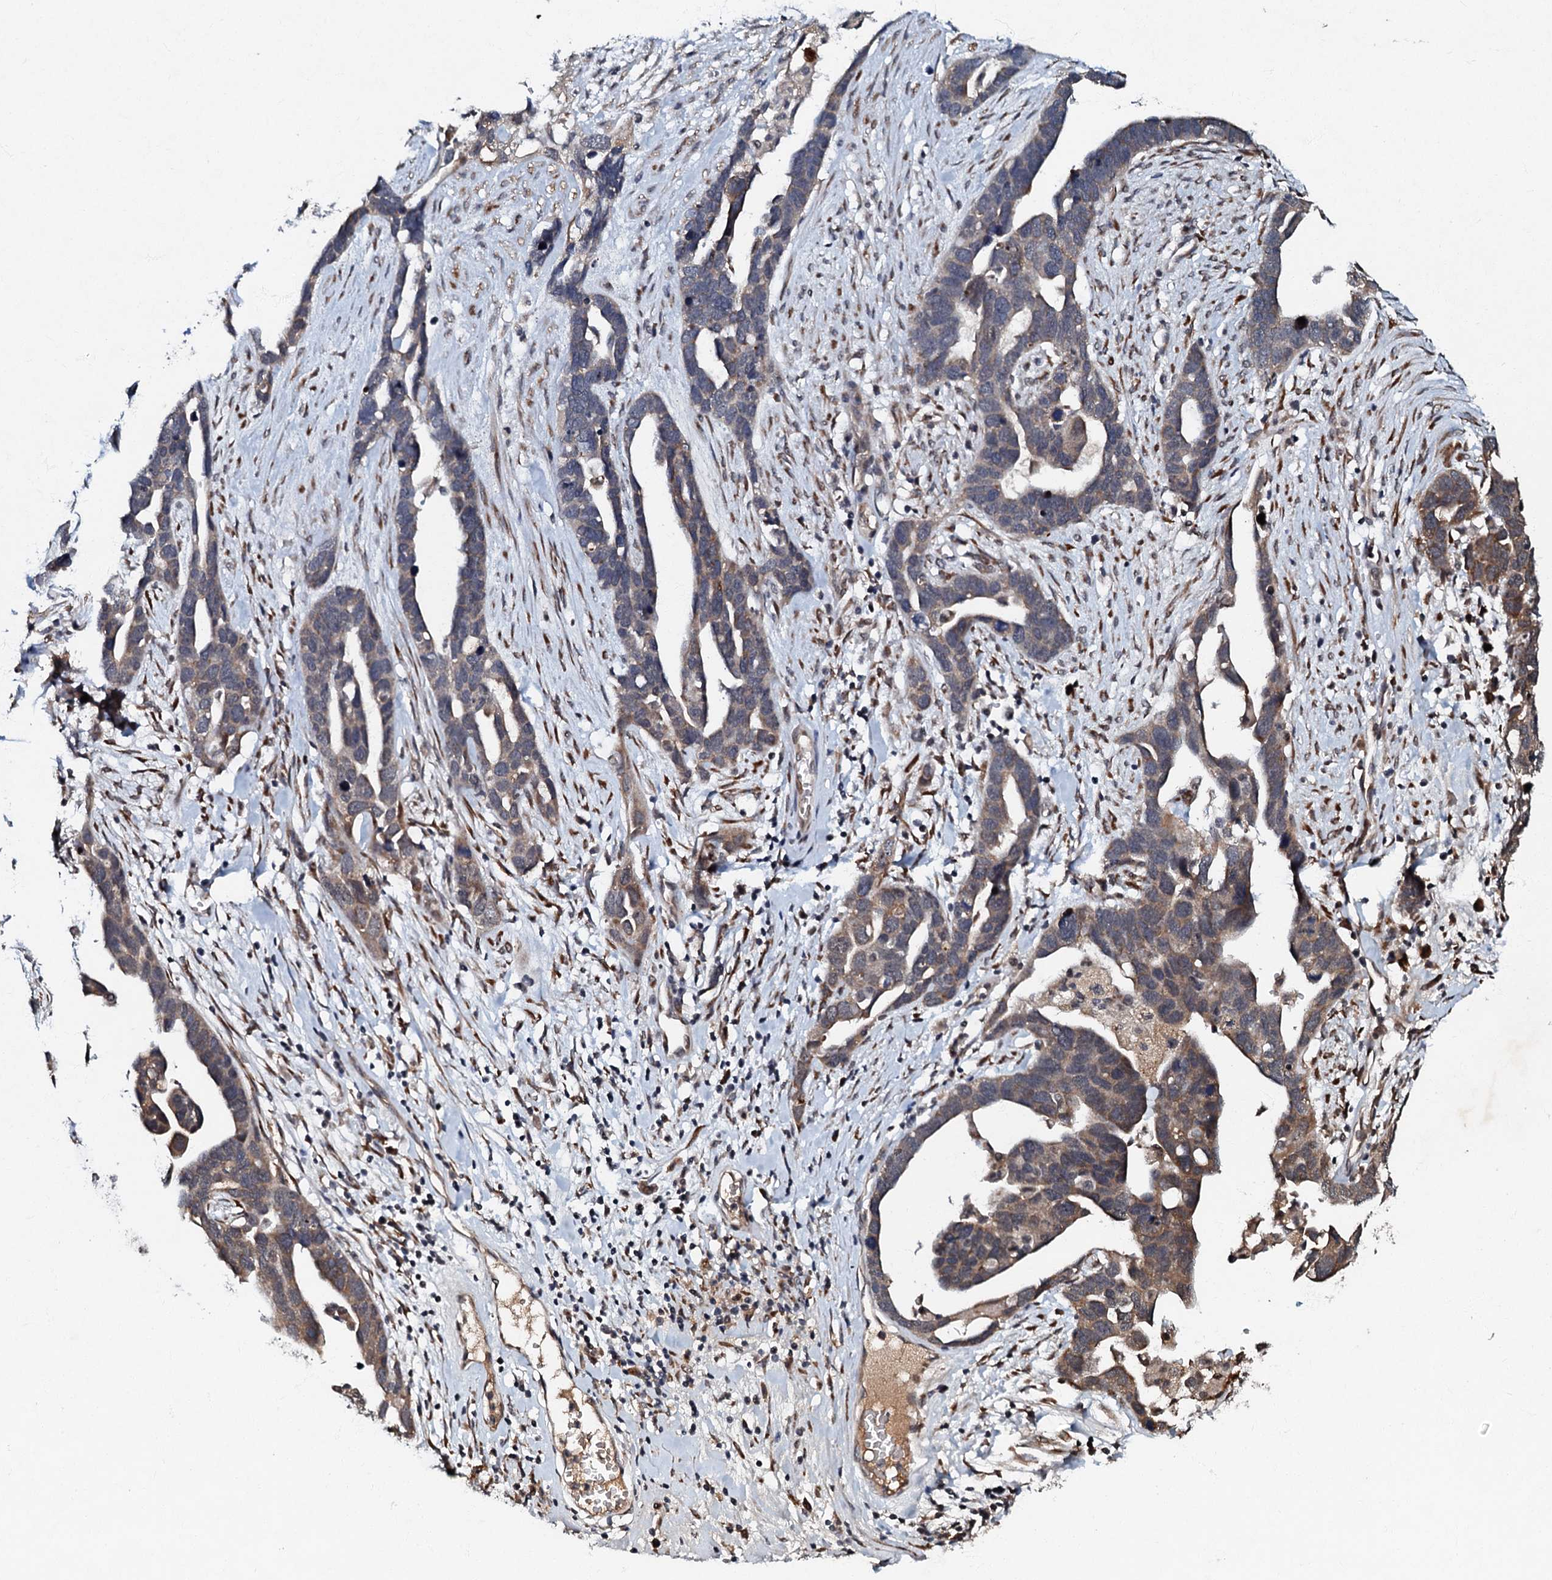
{"staining": {"intensity": "moderate", "quantity": "<25%", "location": "cytoplasmic/membranous"}, "tissue": "ovarian cancer", "cell_type": "Tumor cells", "image_type": "cancer", "snomed": [{"axis": "morphology", "description": "Cystadenocarcinoma, serous, NOS"}, {"axis": "topography", "description": "Ovary"}], "caption": "A brown stain labels moderate cytoplasmic/membranous staining of a protein in human ovarian cancer (serous cystadenocarcinoma) tumor cells. Immunohistochemistry stains the protein of interest in brown and the nuclei are stained blue.", "gene": "C18orf32", "patient": {"sex": "female", "age": 54}}